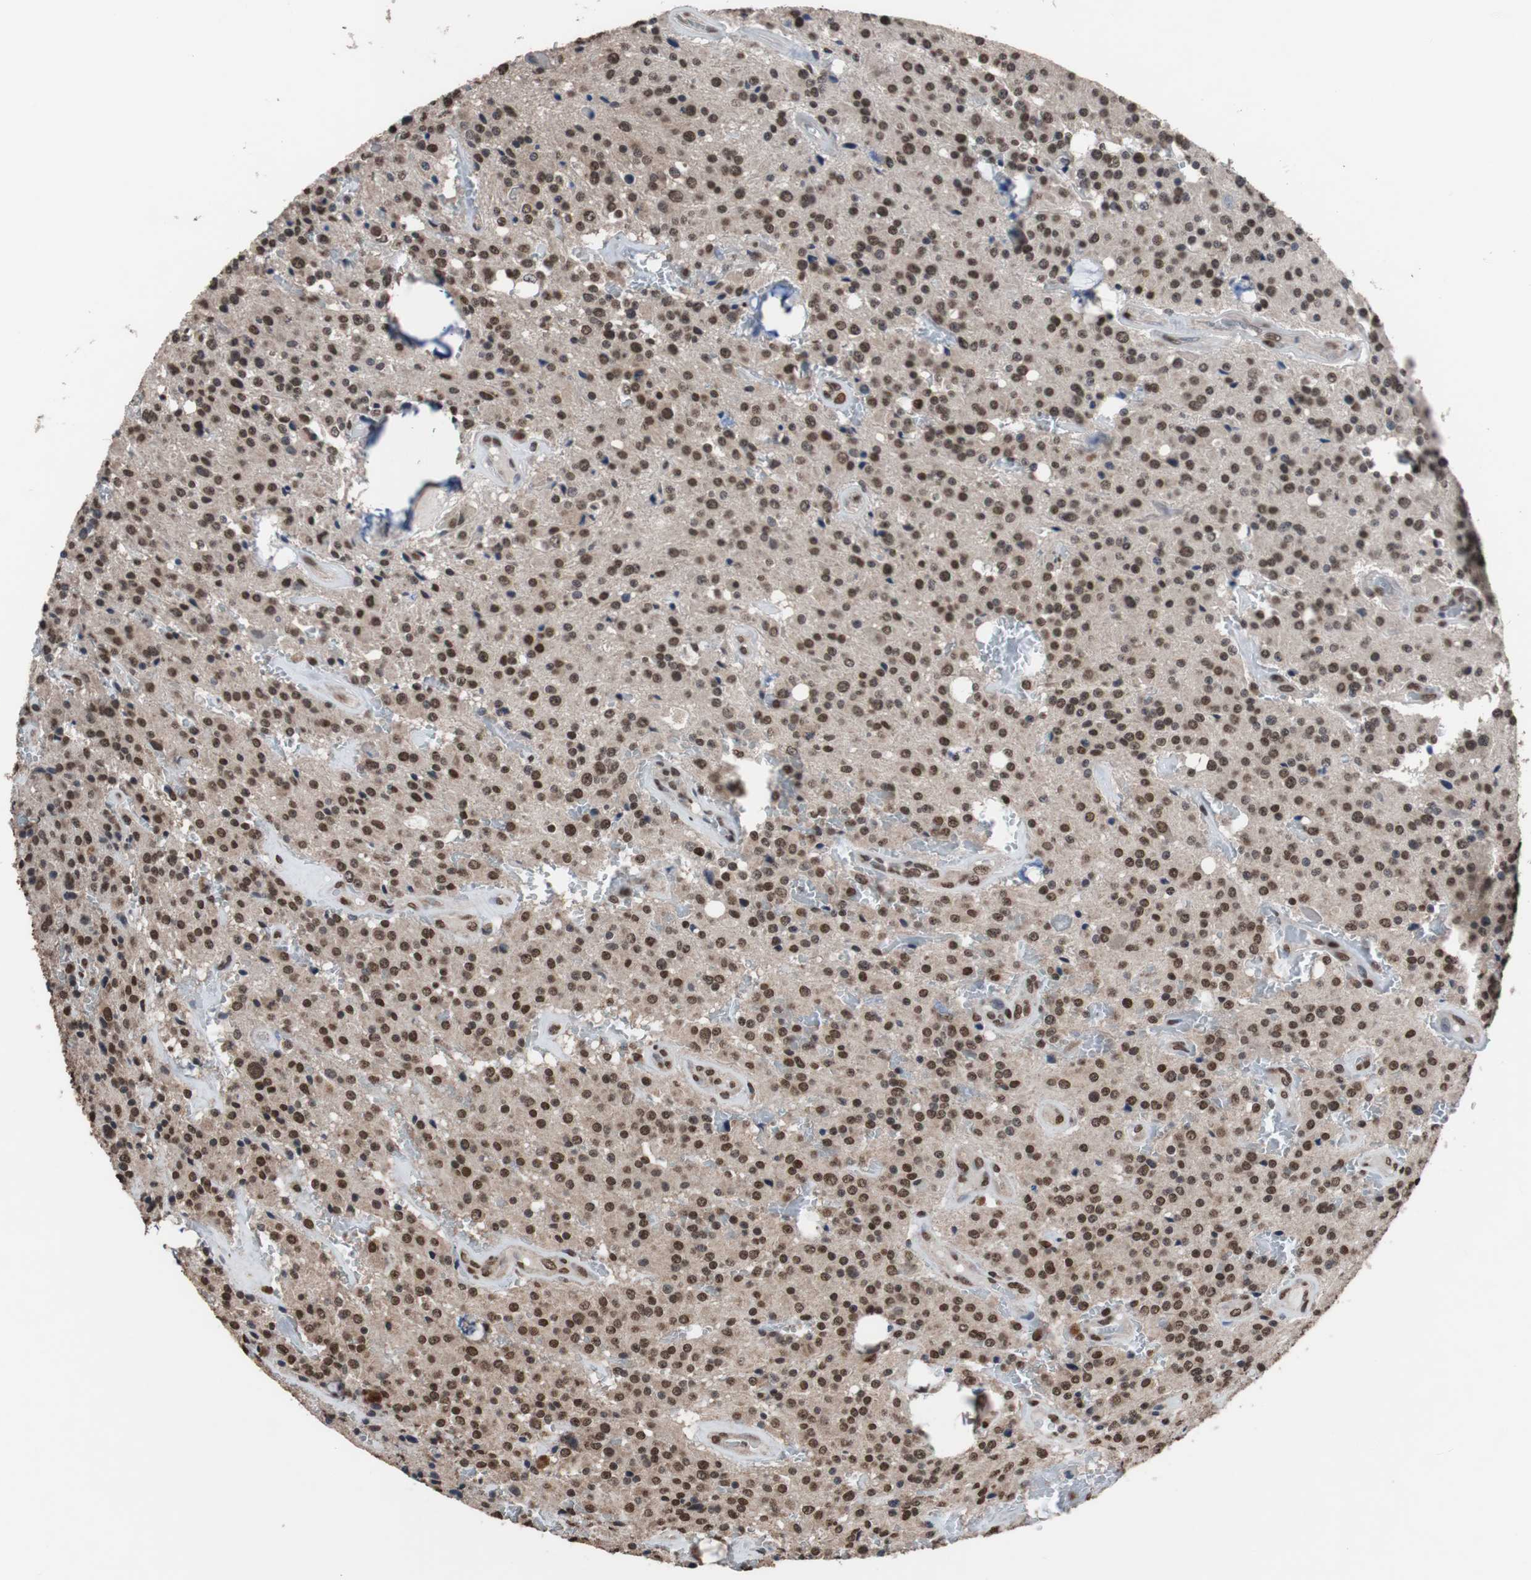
{"staining": {"intensity": "strong", "quantity": ">75%", "location": "nuclear"}, "tissue": "glioma", "cell_type": "Tumor cells", "image_type": "cancer", "snomed": [{"axis": "morphology", "description": "Glioma, malignant, Low grade"}, {"axis": "topography", "description": "Brain"}], "caption": "Human low-grade glioma (malignant) stained with a brown dye demonstrates strong nuclear positive staining in approximately >75% of tumor cells.", "gene": "MED27", "patient": {"sex": "male", "age": 58}}